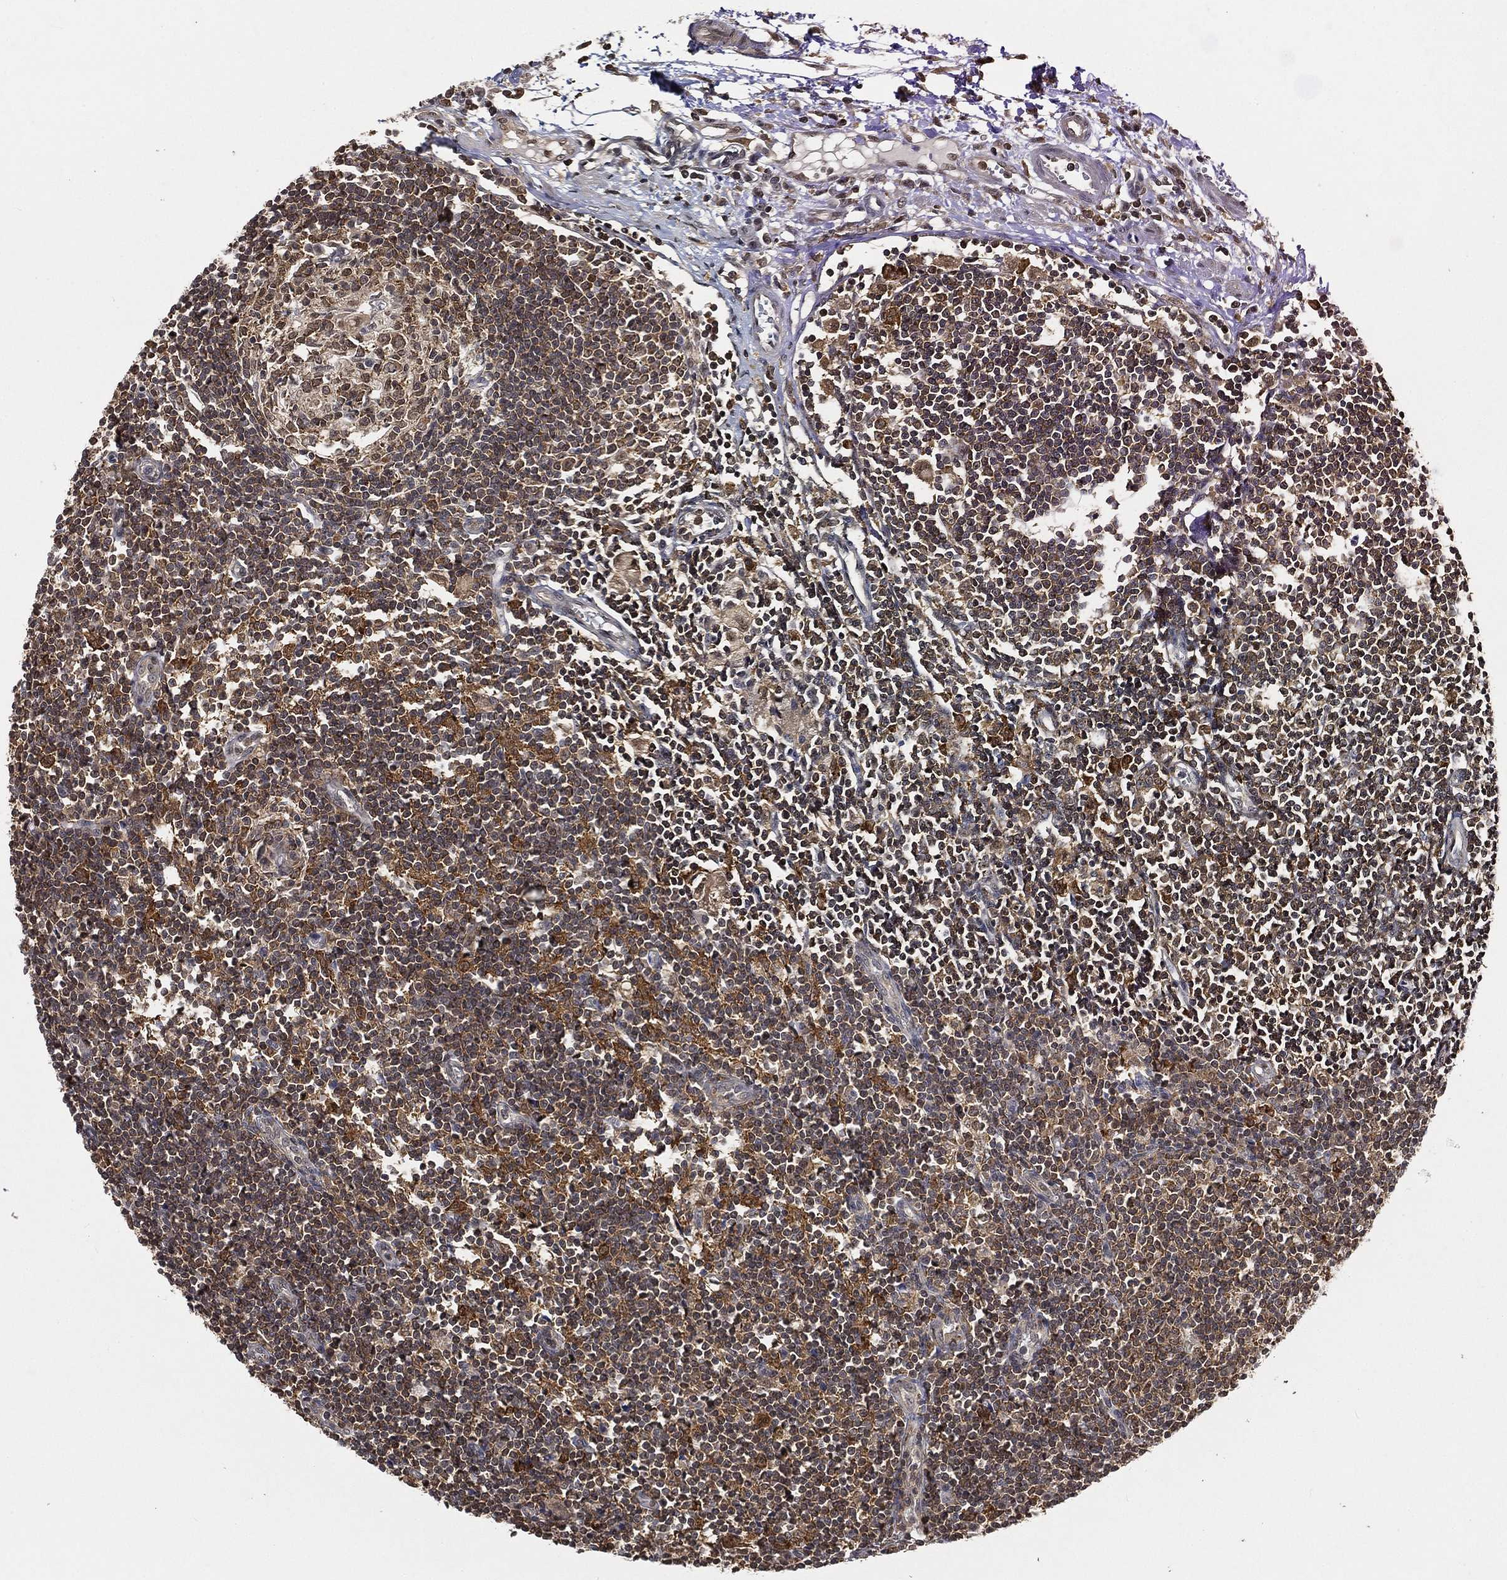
{"staining": {"intensity": "moderate", "quantity": "25%-75%", "location": "cytoplasmic/membranous"}, "tissue": "lymph node", "cell_type": "Germinal center cells", "image_type": "normal", "snomed": [{"axis": "morphology", "description": "Normal tissue, NOS"}, {"axis": "morphology", "description": "Adenocarcinoma, NOS"}, {"axis": "topography", "description": "Lymph node"}, {"axis": "topography", "description": "Pancreas"}], "caption": "IHC of unremarkable human lymph node reveals medium levels of moderate cytoplasmic/membranous staining in approximately 25%-75% of germinal center cells.", "gene": "WDR26", "patient": {"sex": "female", "age": 58}}